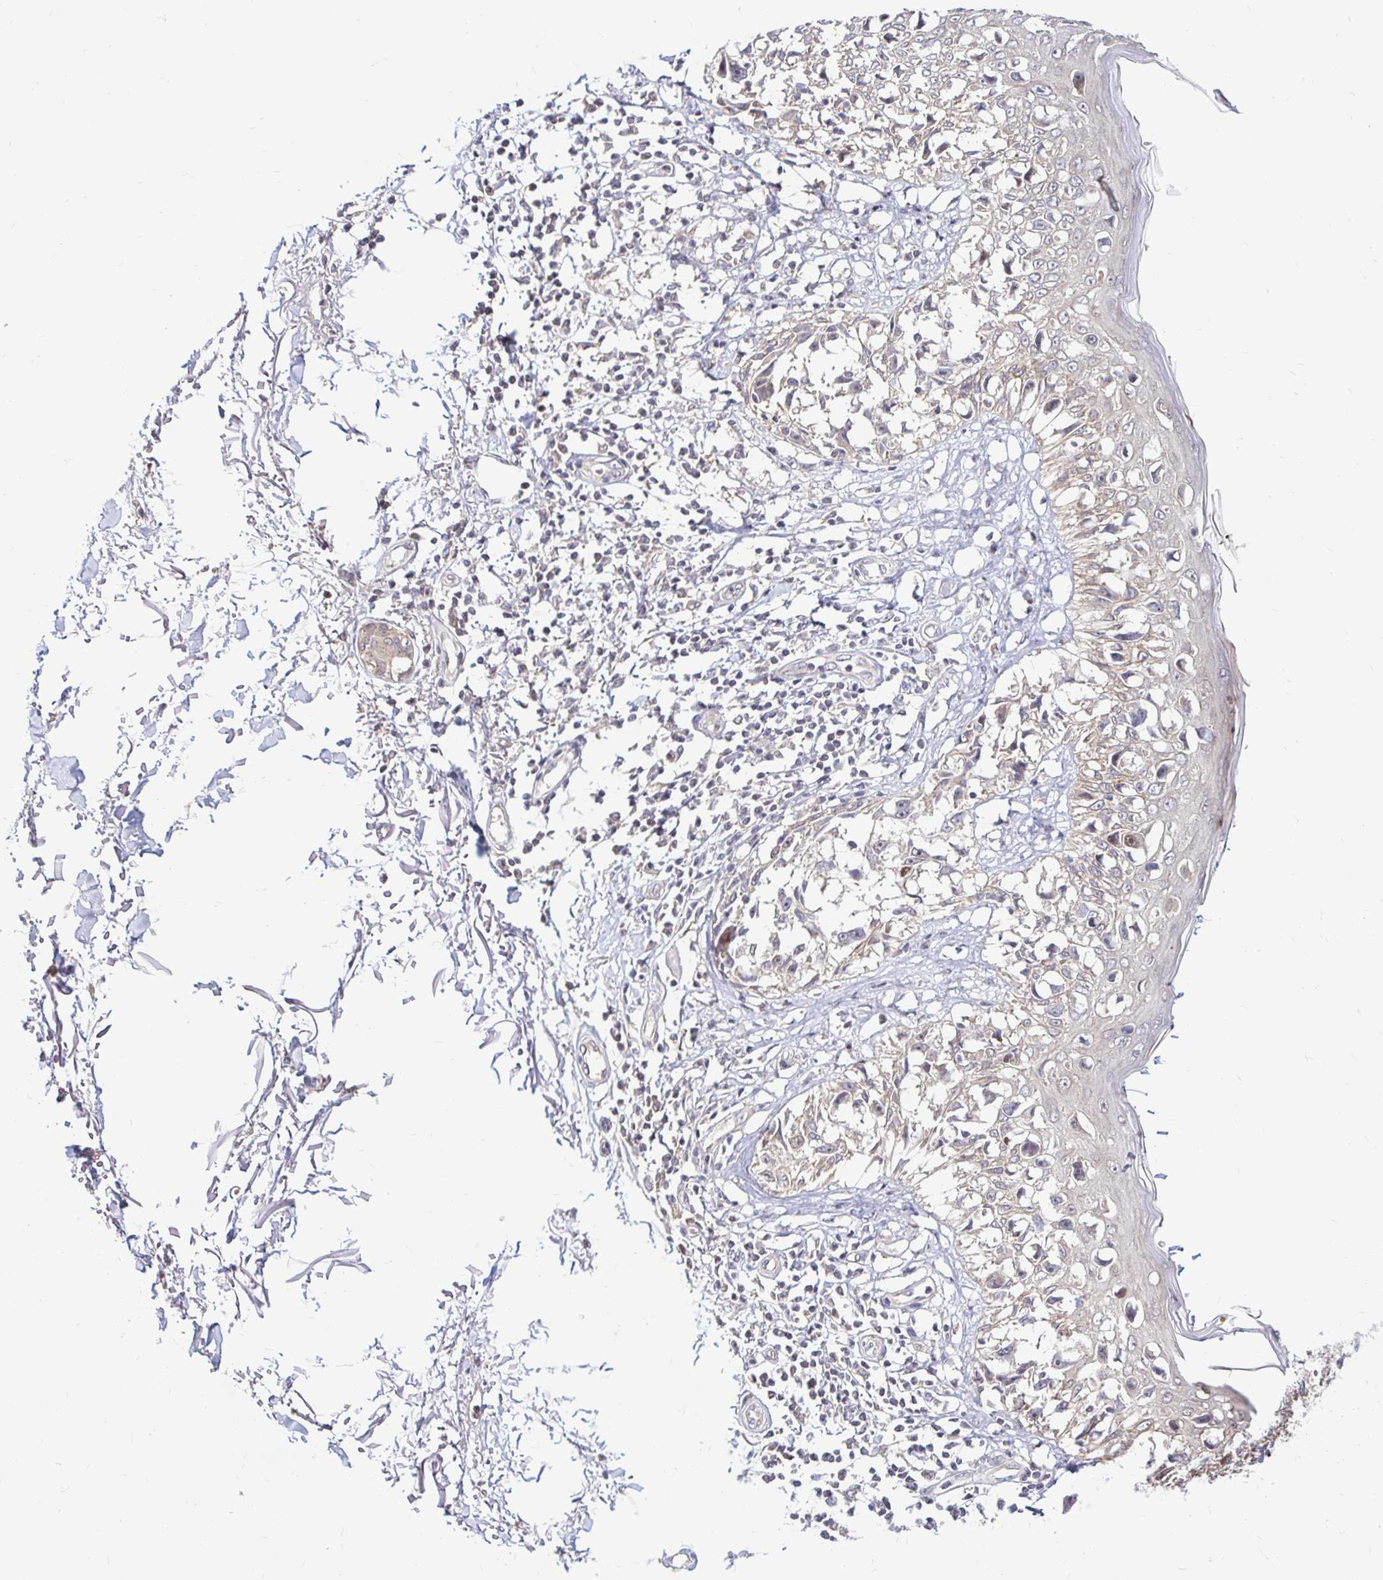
{"staining": {"intensity": "weak", "quantity": "25%-75%", "location": "cytoplasmic/membranous"}, "tissue": "melanoma", "cell_type": "Tumor cells", "image_type": "cancer", "snomed": [{"axis": "morphology", "description": "Malignant melanoma, NOS"}, {"axis": "topography", "description": "Skin"}], "caption": "Immunohistochemical staining of human melanoma exhibits weak cytoplasmic/membranous protein positivity in approximately 25%-75% of tumor cells.", "gene": "ARHGEF37", "patient": {"sex": "male", "age": 73}}